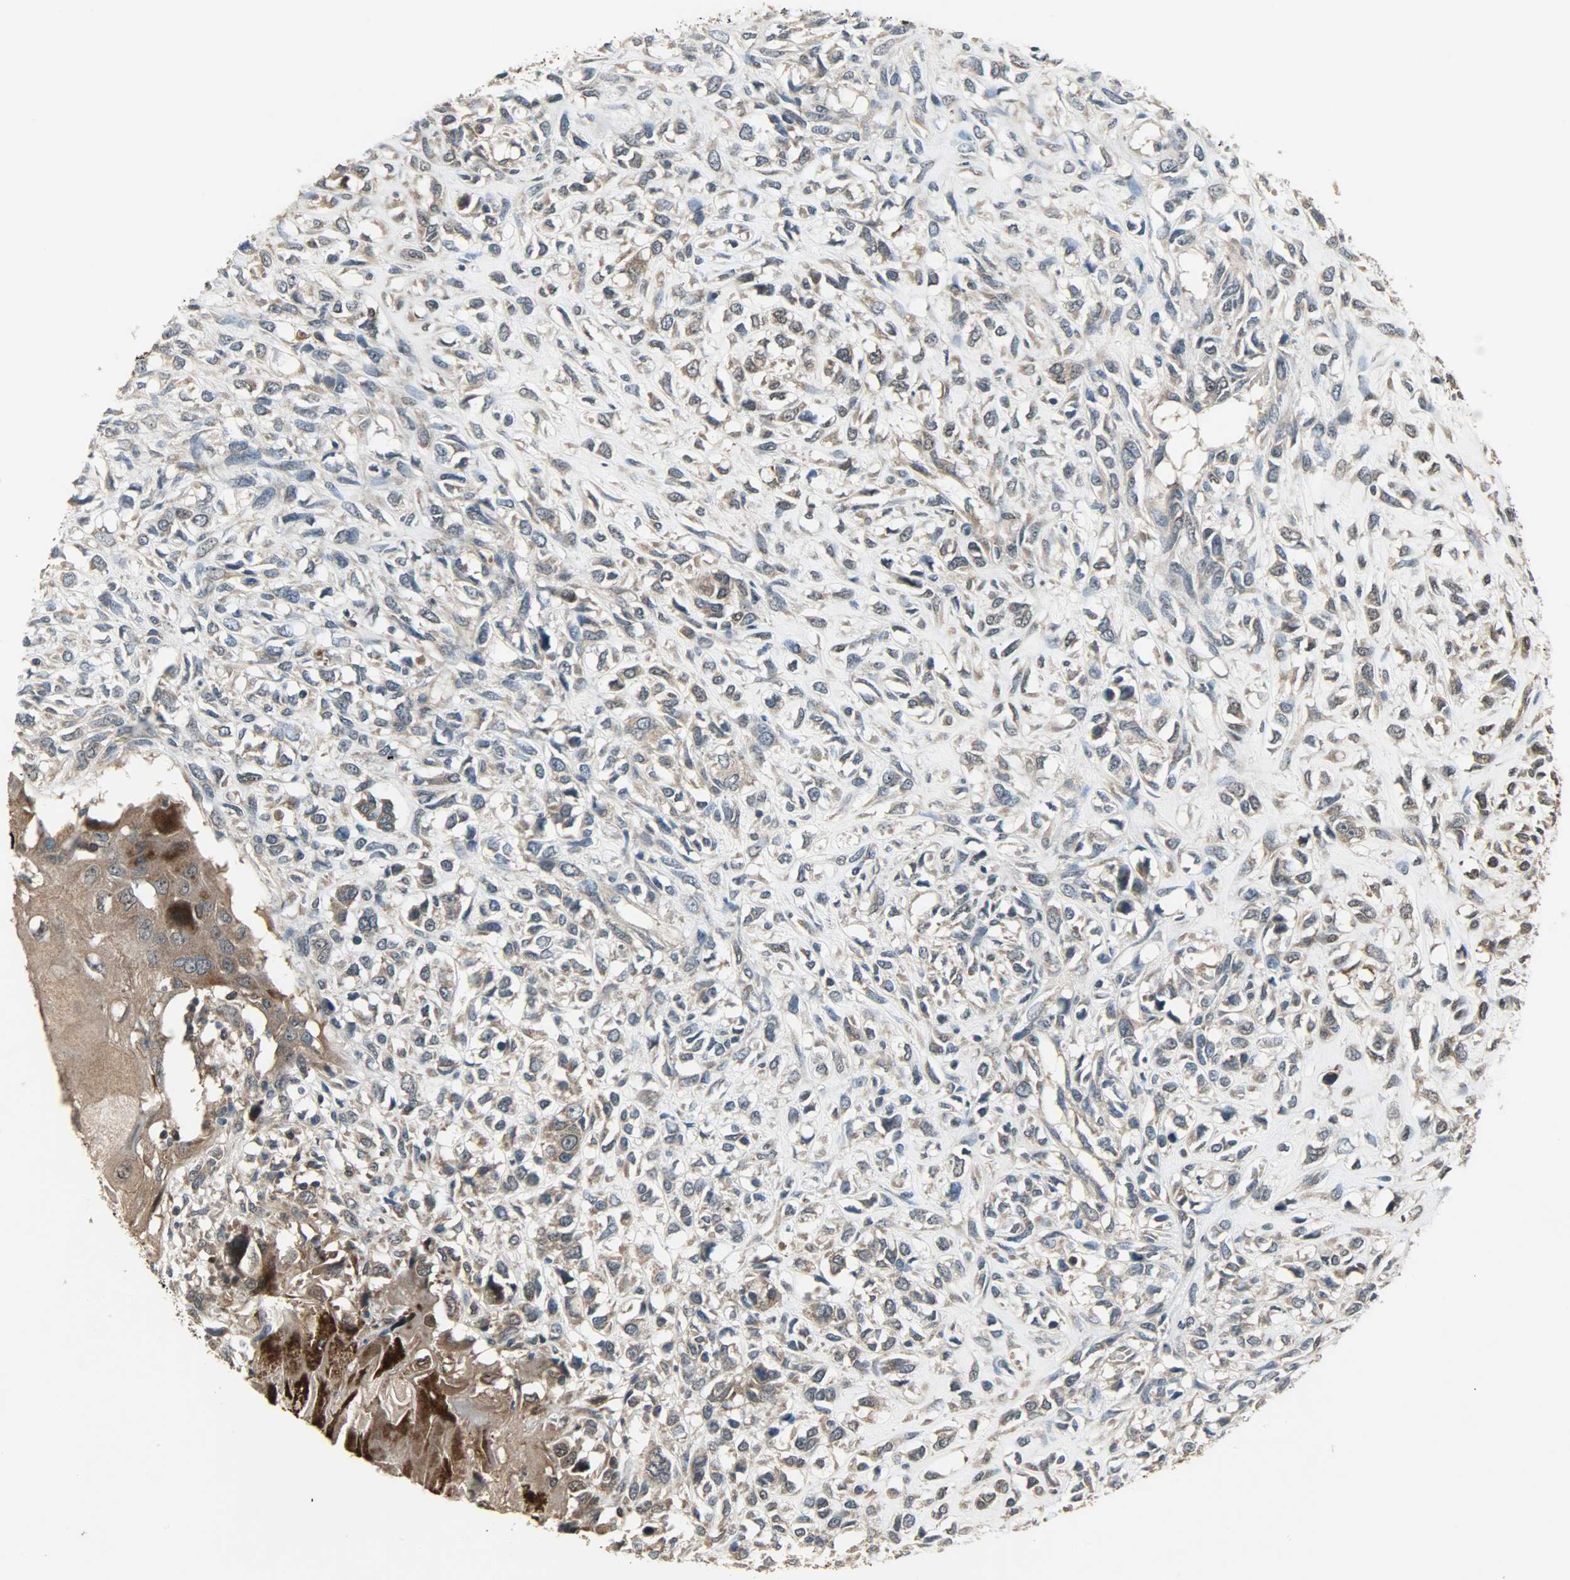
{"staining": {"intensity": "strong", "quantity": ">75%", "location": "cytoplasmic/membranous"}, "tissue": "head and neck cancer", "cell_type": "Tumor cells", "image_type": "cancer", "snomed": [{"axis": "morphology", "description": "Necrosis, NOS"}, {"axis": "morphology", "description": "Neoplasm, malignant, NOS"}, {"axis": "topography", "description": "Salivary gland"}, {"axis": "topography", "description": "Head-Neck"}], "caption": "Head and neck neoplasm (malignant) stained with DAB (3,3'-diaminobenzidine) IHC shows high levels of strong cytoplasmic/membranous positivity in approximately >75% of tumor cells. Using DAB (3,3'-diaminobenzidine) (brown) and hematoxylin (blue) stains, captured at high magnification using brightfield microscopy.", "gene": "AMT", "patient": {"sex": "male", "age": 43}}